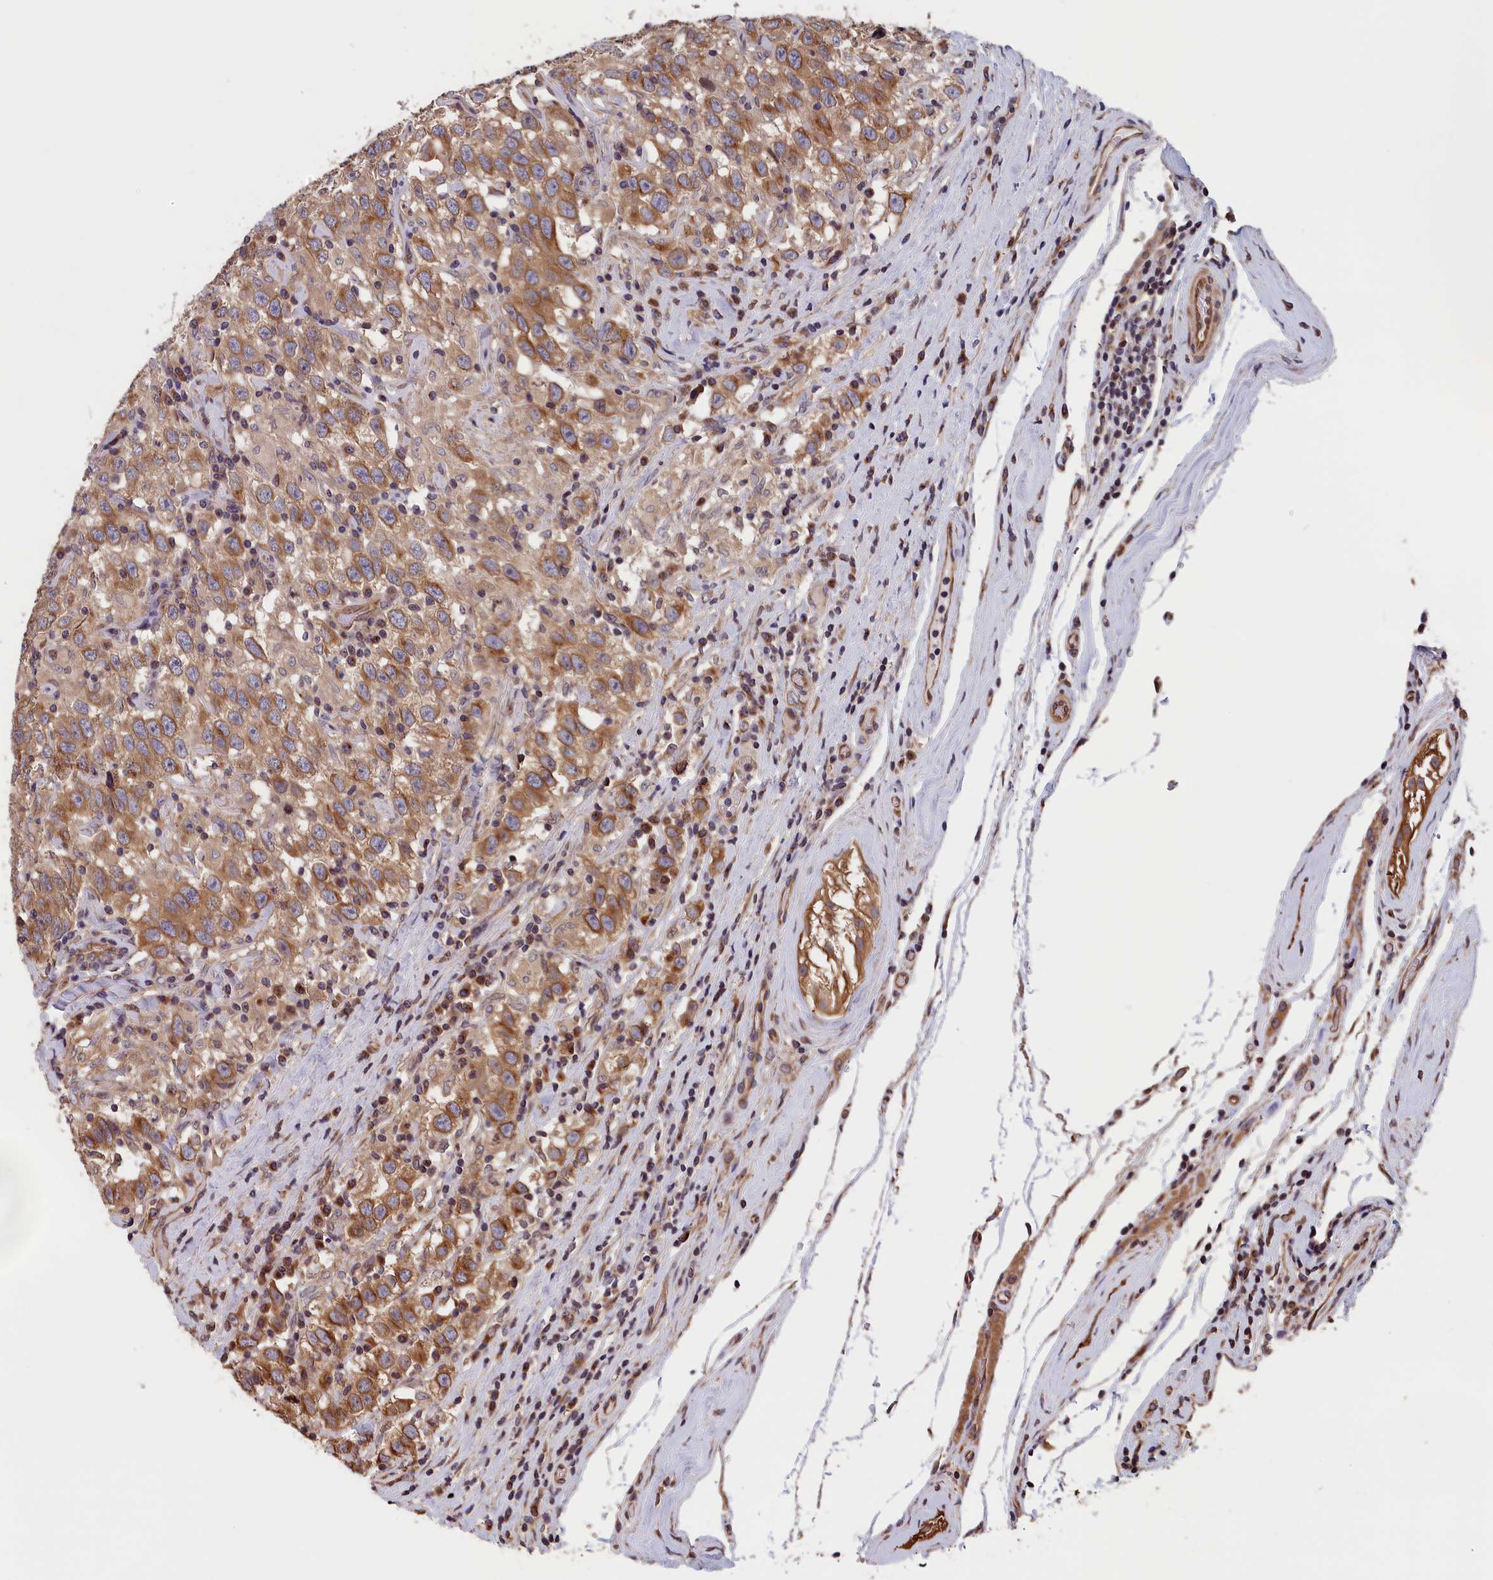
{"staining": {"intensity": "moderate", "quantity": "25%-75%", "location": "cytoplasmic/membranous"}, "tissue": "testis cancer", "cell_type": "Tumor cells", "image_type": "cancer", "snomed": [{"axis": "morphology", "description": "Seminoma, NOS"}, {"axis": "topography", "description": "Testis"}], "caption": "Immunohistochemistry of human seminoma (testis) displays medium levels of moderate cytoplasmic/membranous expression in approximately 25%-75% of tumor cells.", "gene": "TMEM116", "patient": {"sex": "male", "age": 41}}